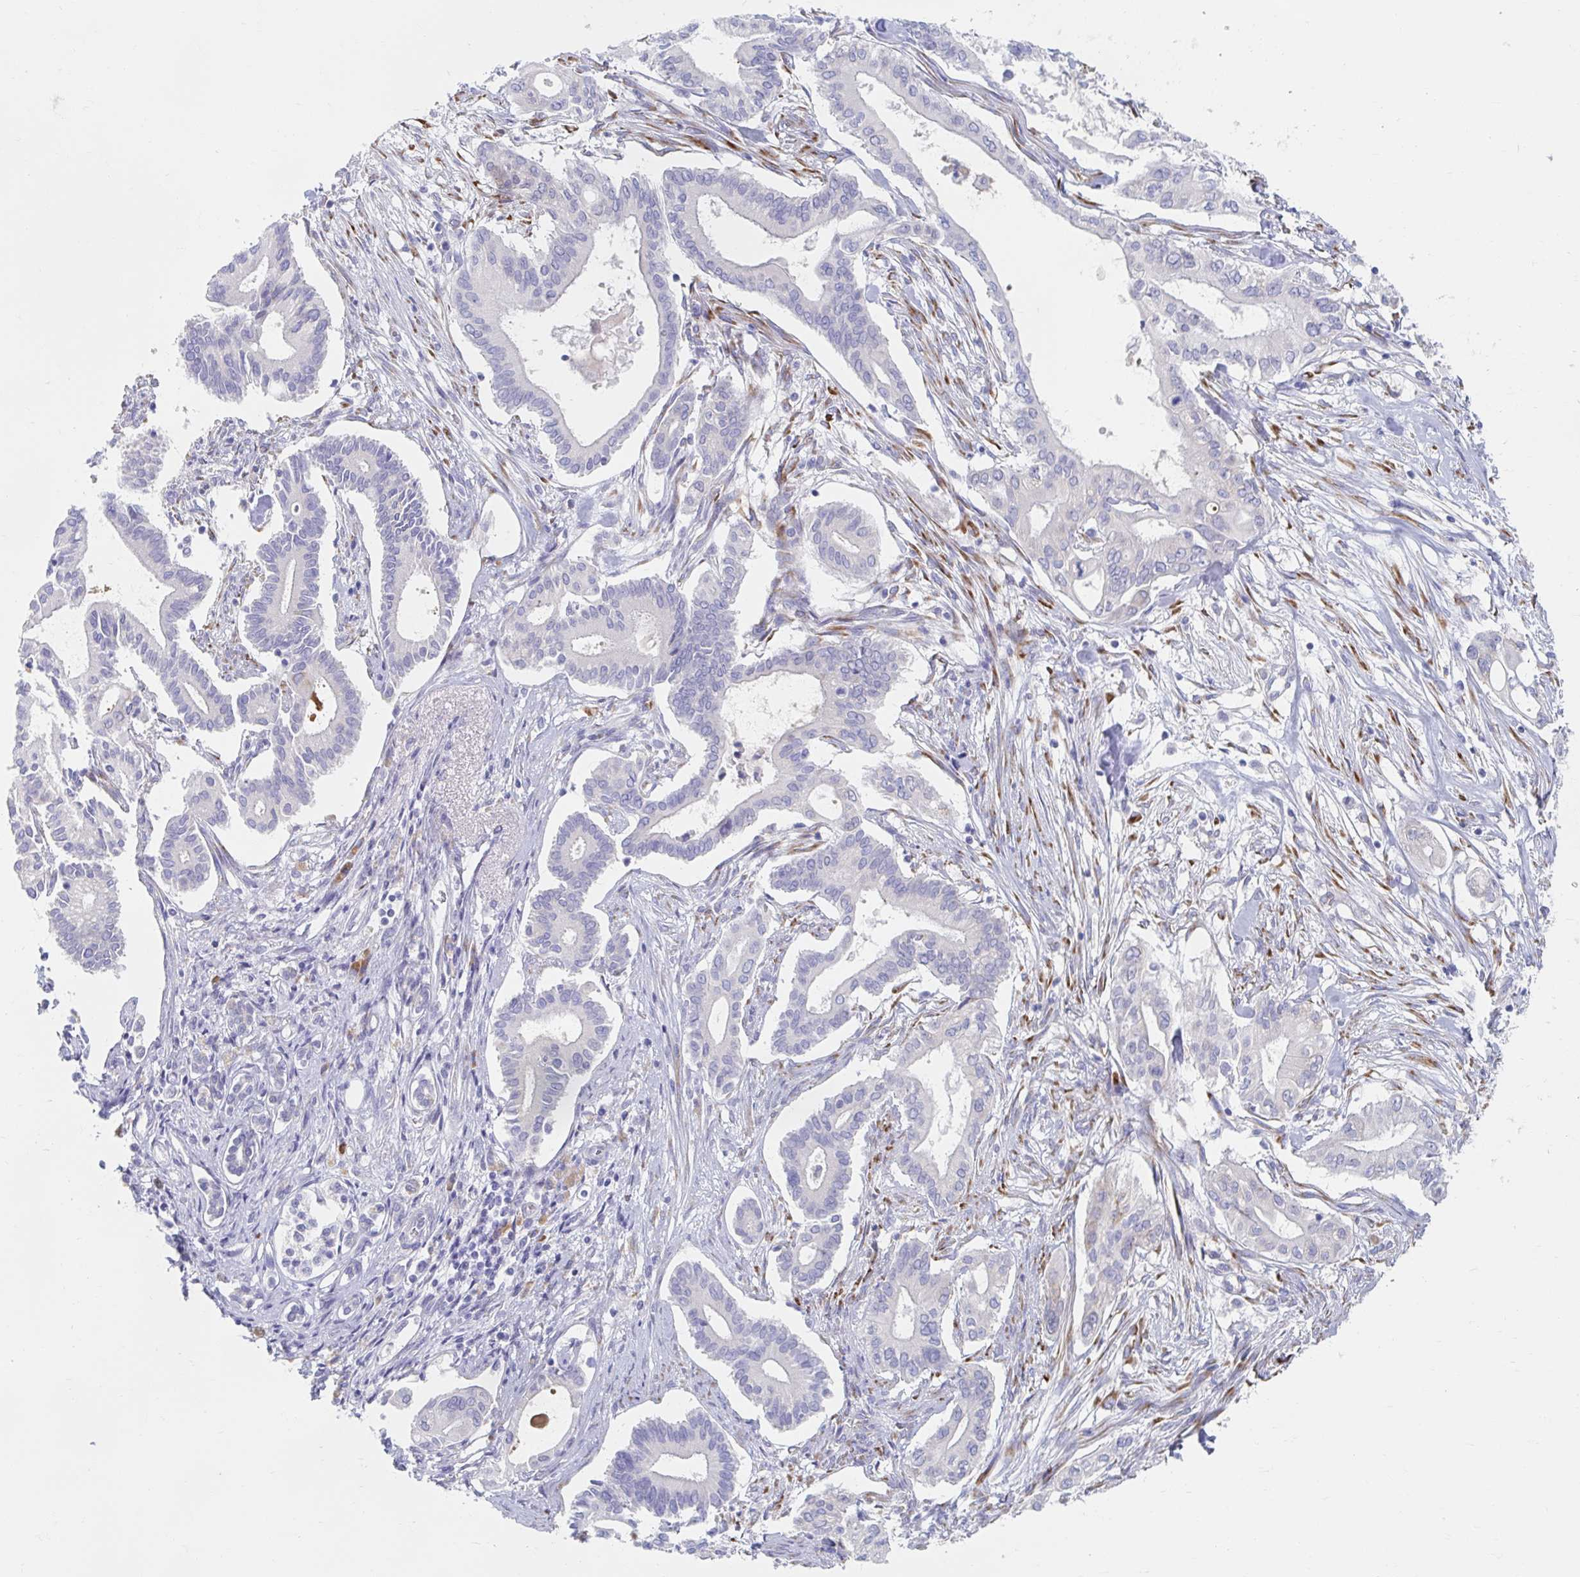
{"staining": {"intensity": "negative", "quantity": "none", "location": "none"}, "tissue": "pancreatic cancer", "cell_type": "Tumor cells", "image_type": "cancer", "snomed": [{"axis": "morphology", "description": "Adenocarcinoma, NOS"}, {"axis": "topography", "description": "Pancreas"}], "caption": "Adenocarcinoma (pancreatic) was stained to show a protein in brown. There is no significant expression in tumor cells.", "gene": "MYLK2", "patient": {"sex": "female", "age": 68}}